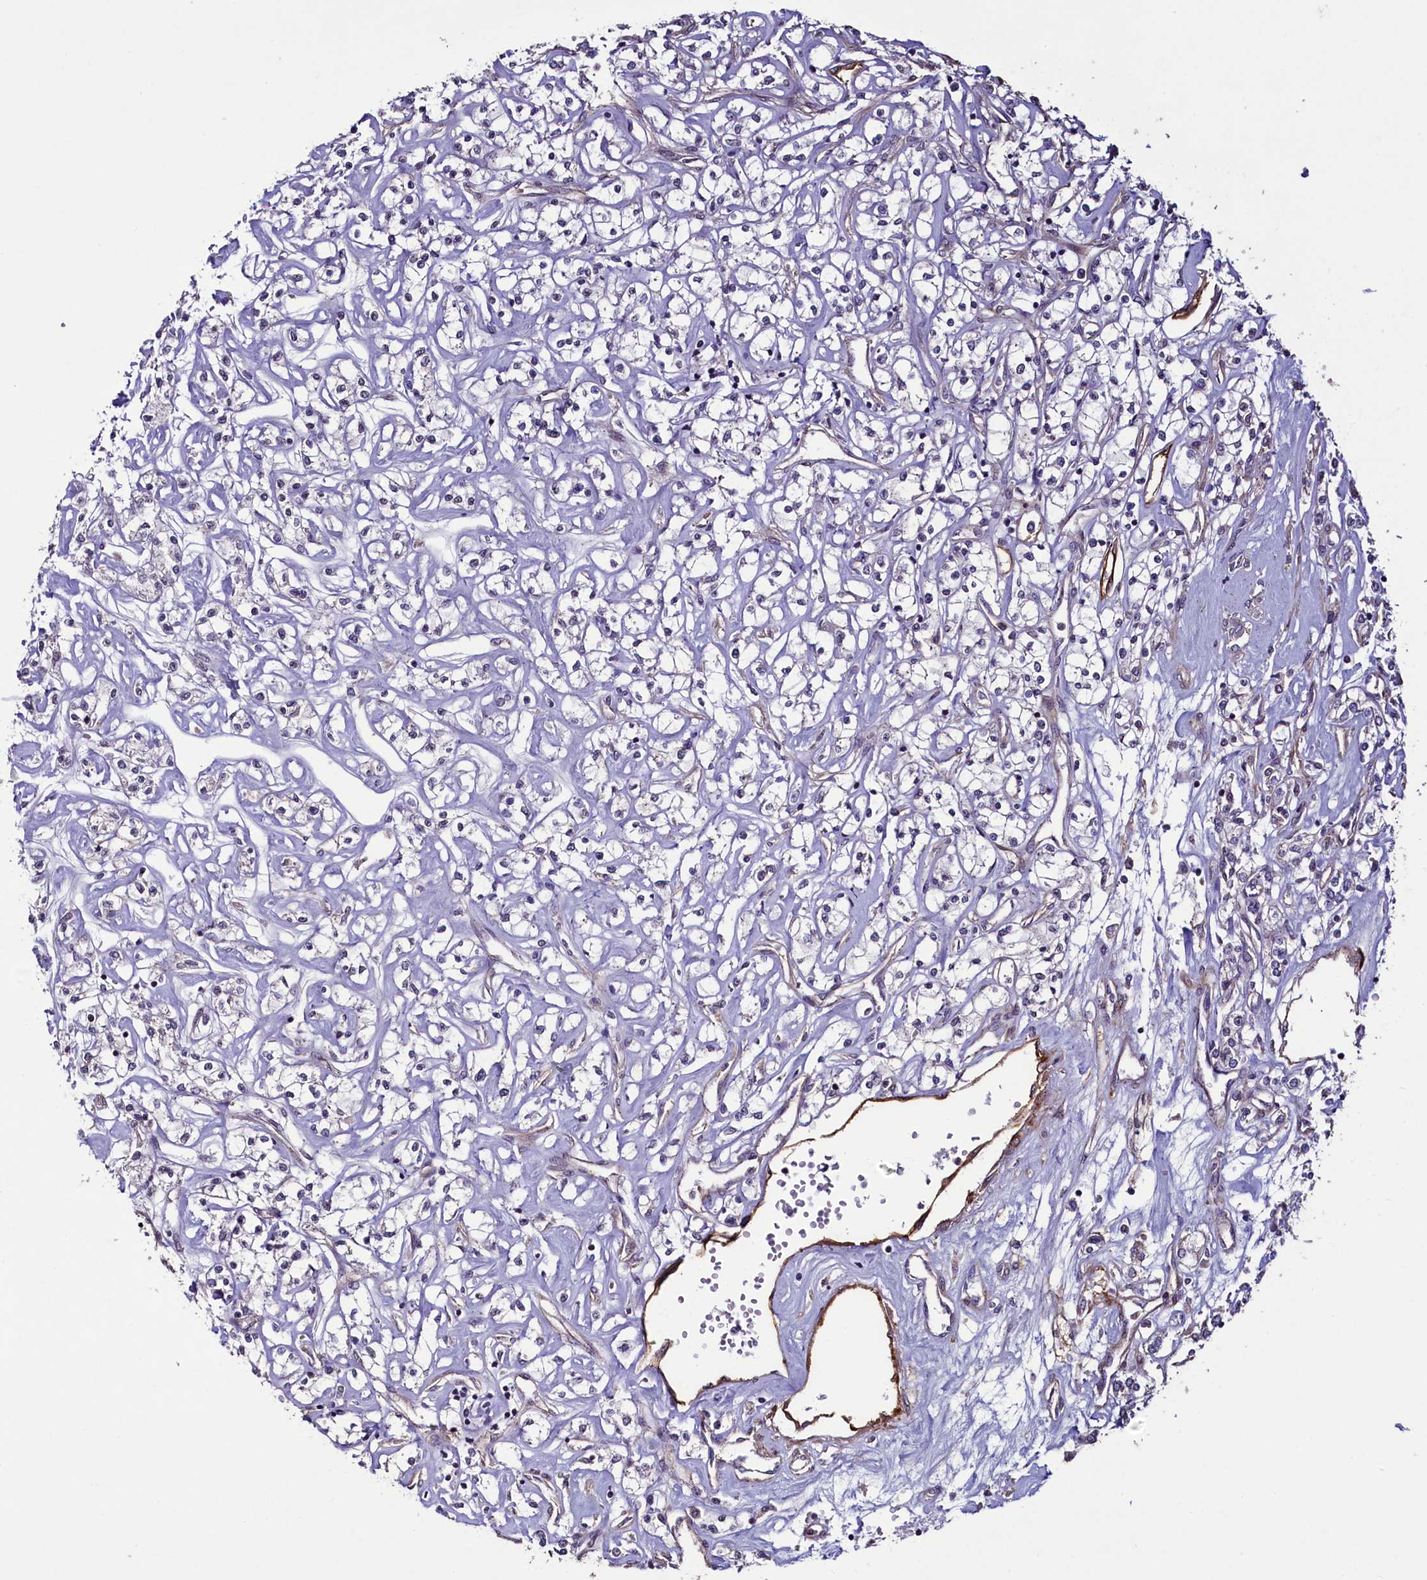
{"staining": {"intensity": "negative", "quantity": "none", "location": "none"}, "tissue": "renal cancer", "cell_type": "Tumor cells", "image_type": "cancer", "snomed": [{"axis": "morphology", "description": "Adenocarcinoma, NOS"}, {"axis": "topography", "description": "Kidney"}], "caption": "A histopathology image of human renal cancer is negative for staining in tumor cells.", "gene": "PALM", "patient": {"sex": "female", "age": 59}}